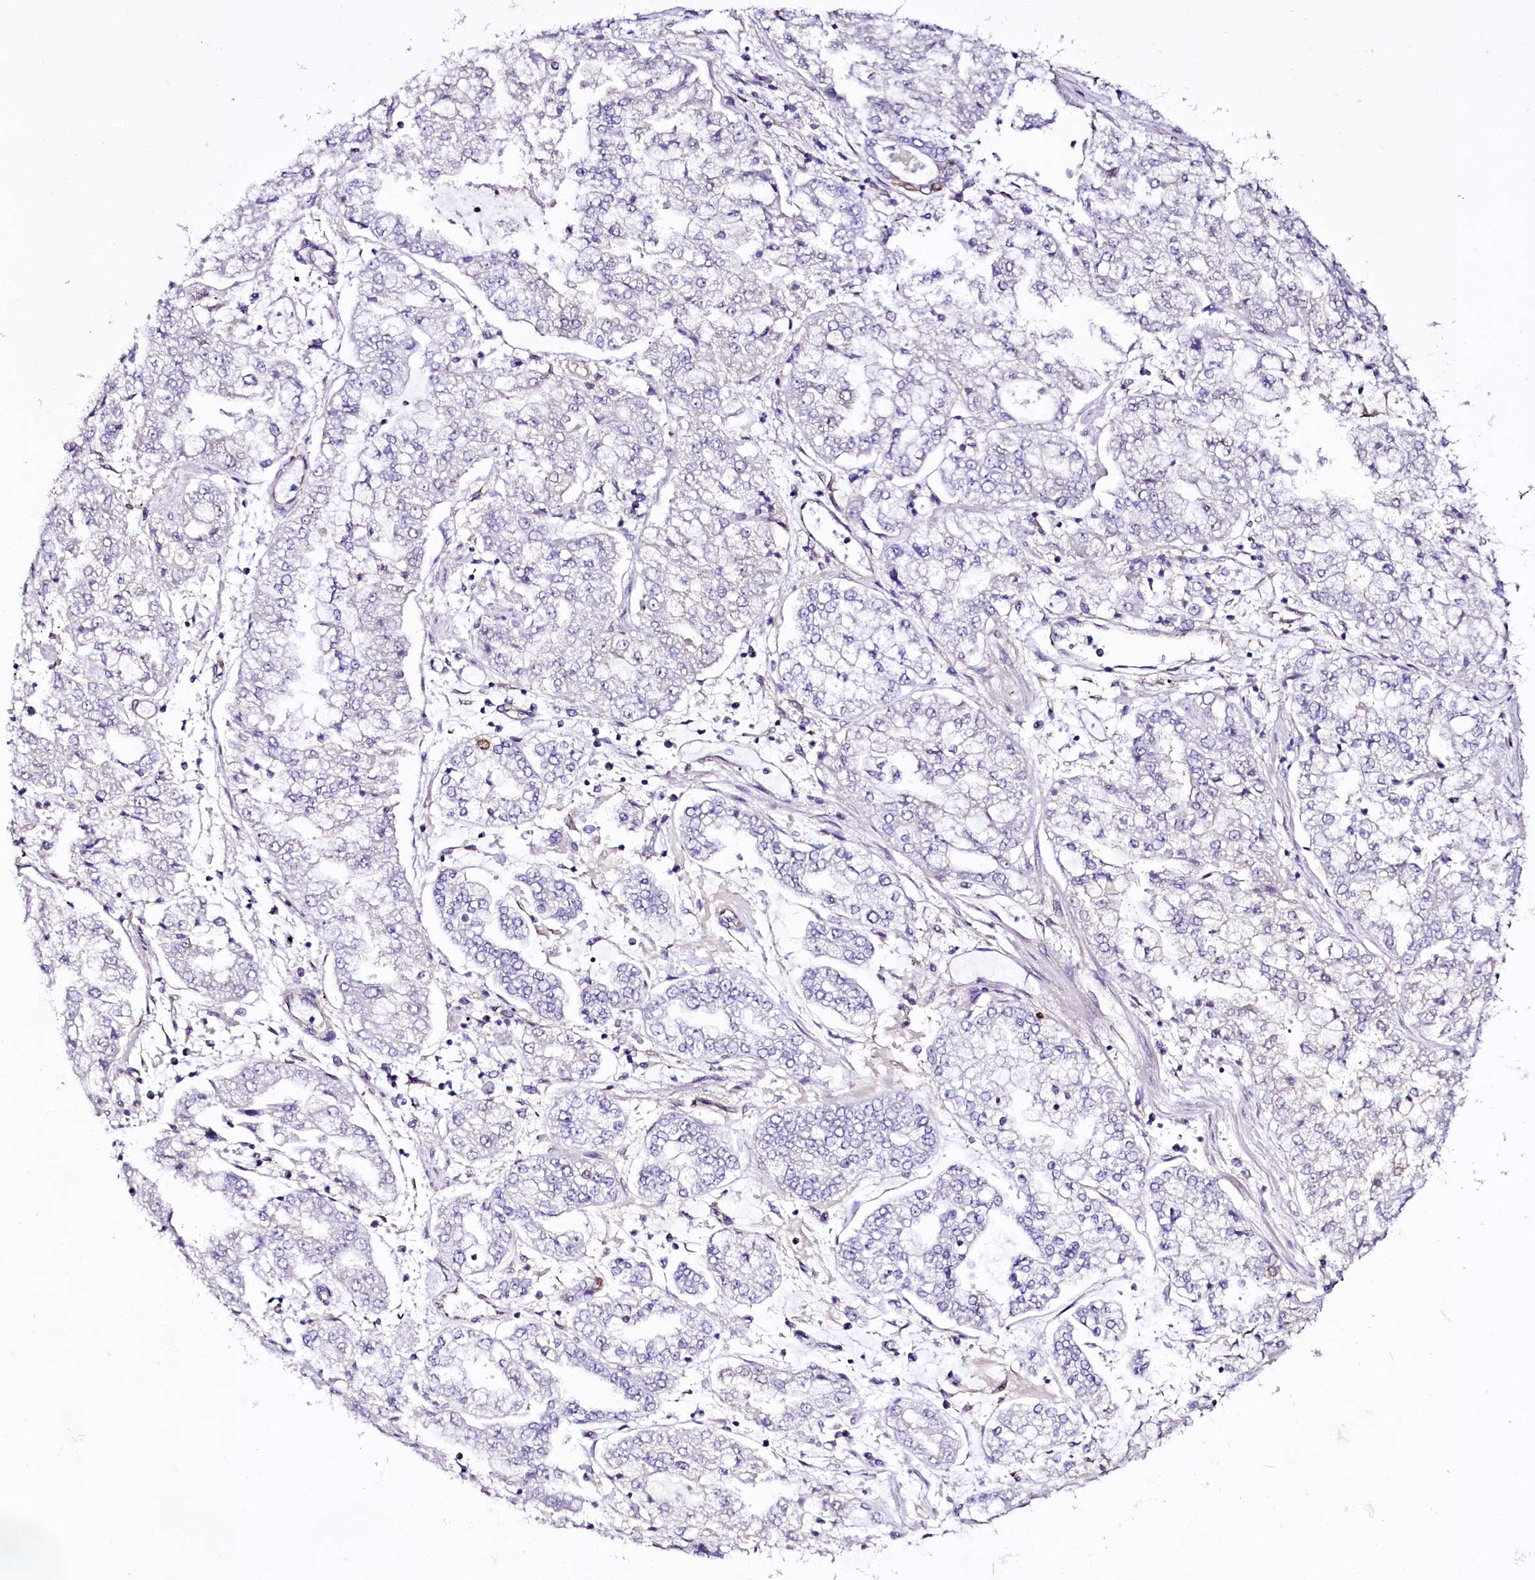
{"staining": {"intensity": "negative", "quantity": "none", "location": "none"}, "tissue": "stomach cancer", "cell_type": "Tumor cells", "image_type": "cancer", "snomed": [{"axis": "morphology", "description": "Adenocarcinoma, NOS"}, {"axis": "topography", "description": "Stomach"}], "caption": "High magnification brightfield microscopy of stomach cancer (adenocarcinoma) stained with DAB (brown) and counterstained with hematoxylin (blue): tumor cells show no significant expression.", "gene": "STXBP1", "patient": {"sex": "male", "age": 76}}